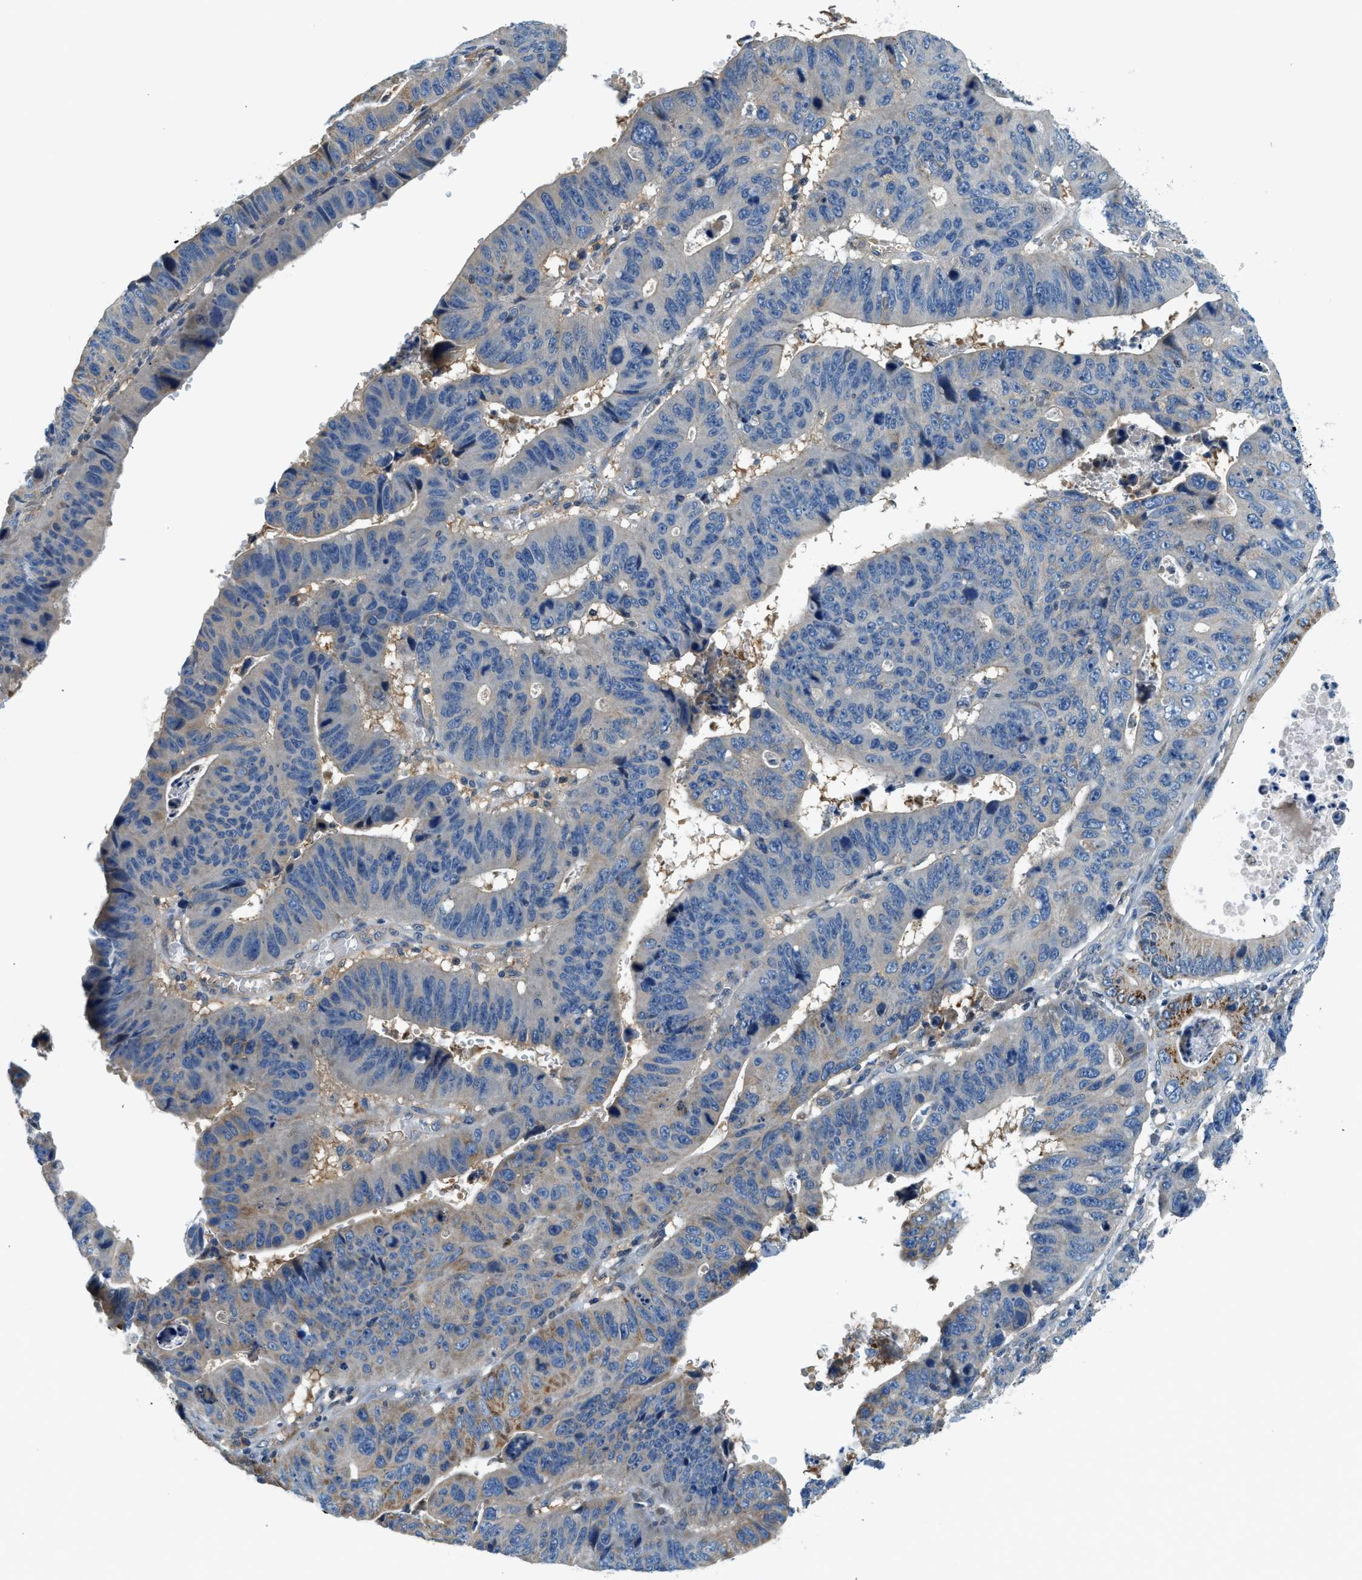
{"staining": {"intensity": "moderate", "quantity": "25%-75%", "location": "cytoplasmic/membranous"}, "tissue": "stomach cancer", "cell_type": "Tumor cells", "image_type": "cancer", "snomed": [{"axis": "morphology", "description": "Adenocarcinoma, NOS"}, {"axis": "topography", "description": "Stomach"}], "caption": "This micrograph demonstrates immunohistochemistry staining of adenocarcinoma (stomach), with medium moderate cytoplasmic/membranous expression in about 25%-75% of tumor cells.", "gene": "KCNK1", "patient": {"sex": "male", "age": 59}}